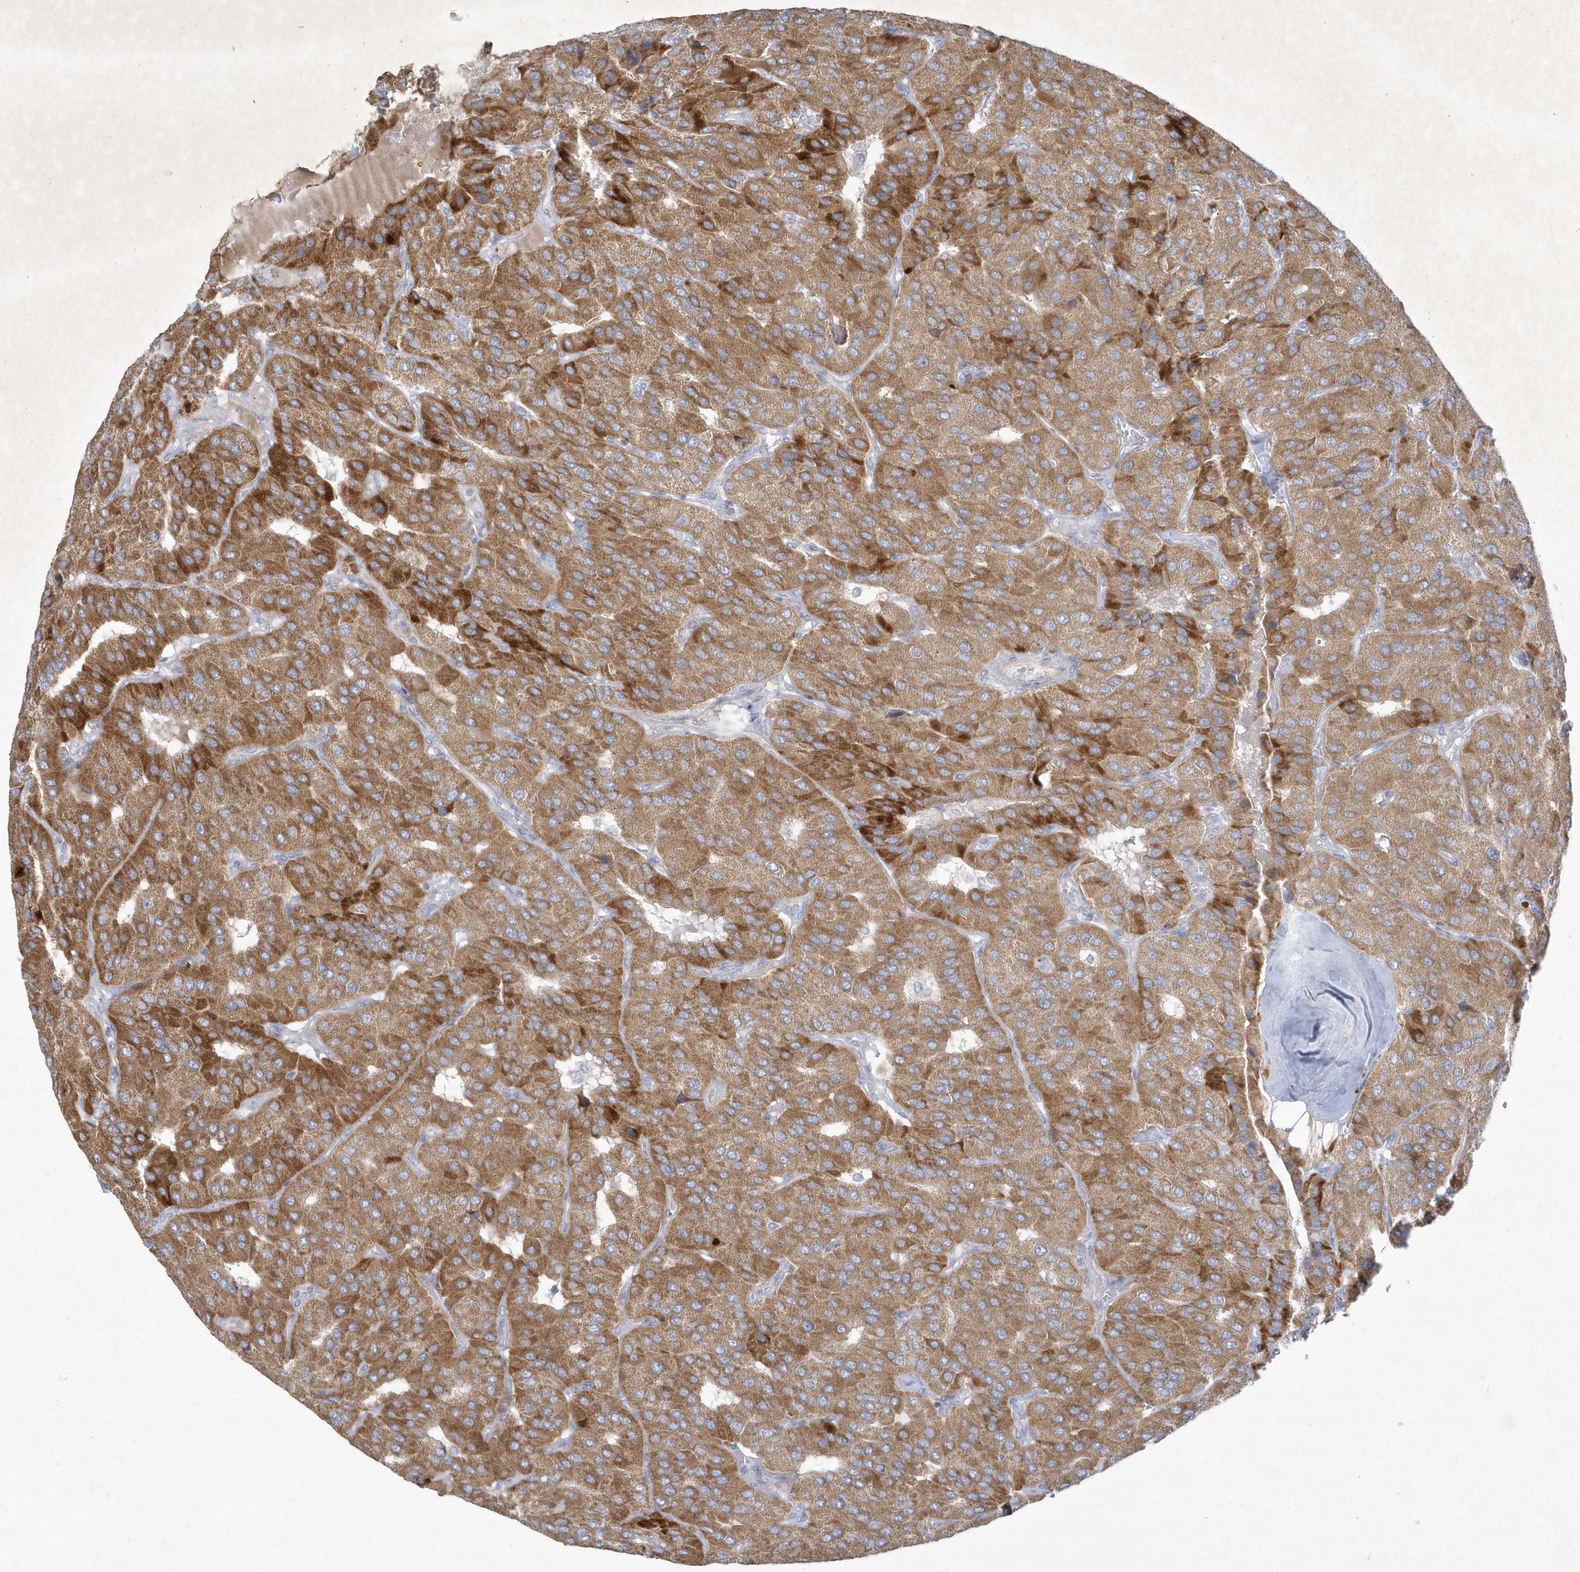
{"staining": {"intensity": "moderate", "quantity": ">75%", "location": "cytoplasmic/membranous"}, "tissue": "parathyroid gland", "cell_type": "Glandular cells", "image_type": "normal", "snomed": [{"axis": "morphology", "description": "Normal tissue, NOS"}, {"axis": "morphology", "description": "Adenoma, NOS"}, {"axis": "topography", "description": "Parathyroid gland"}], "caption": "Immunohistochemistry of unremarkable parathyroid gland reveals medium levels of moderate cytoplasmic/membranous positivity in approximately >75% of glandular cells.", "gene": "LARS1", "patient": {"sex": "female", "age": 86}}